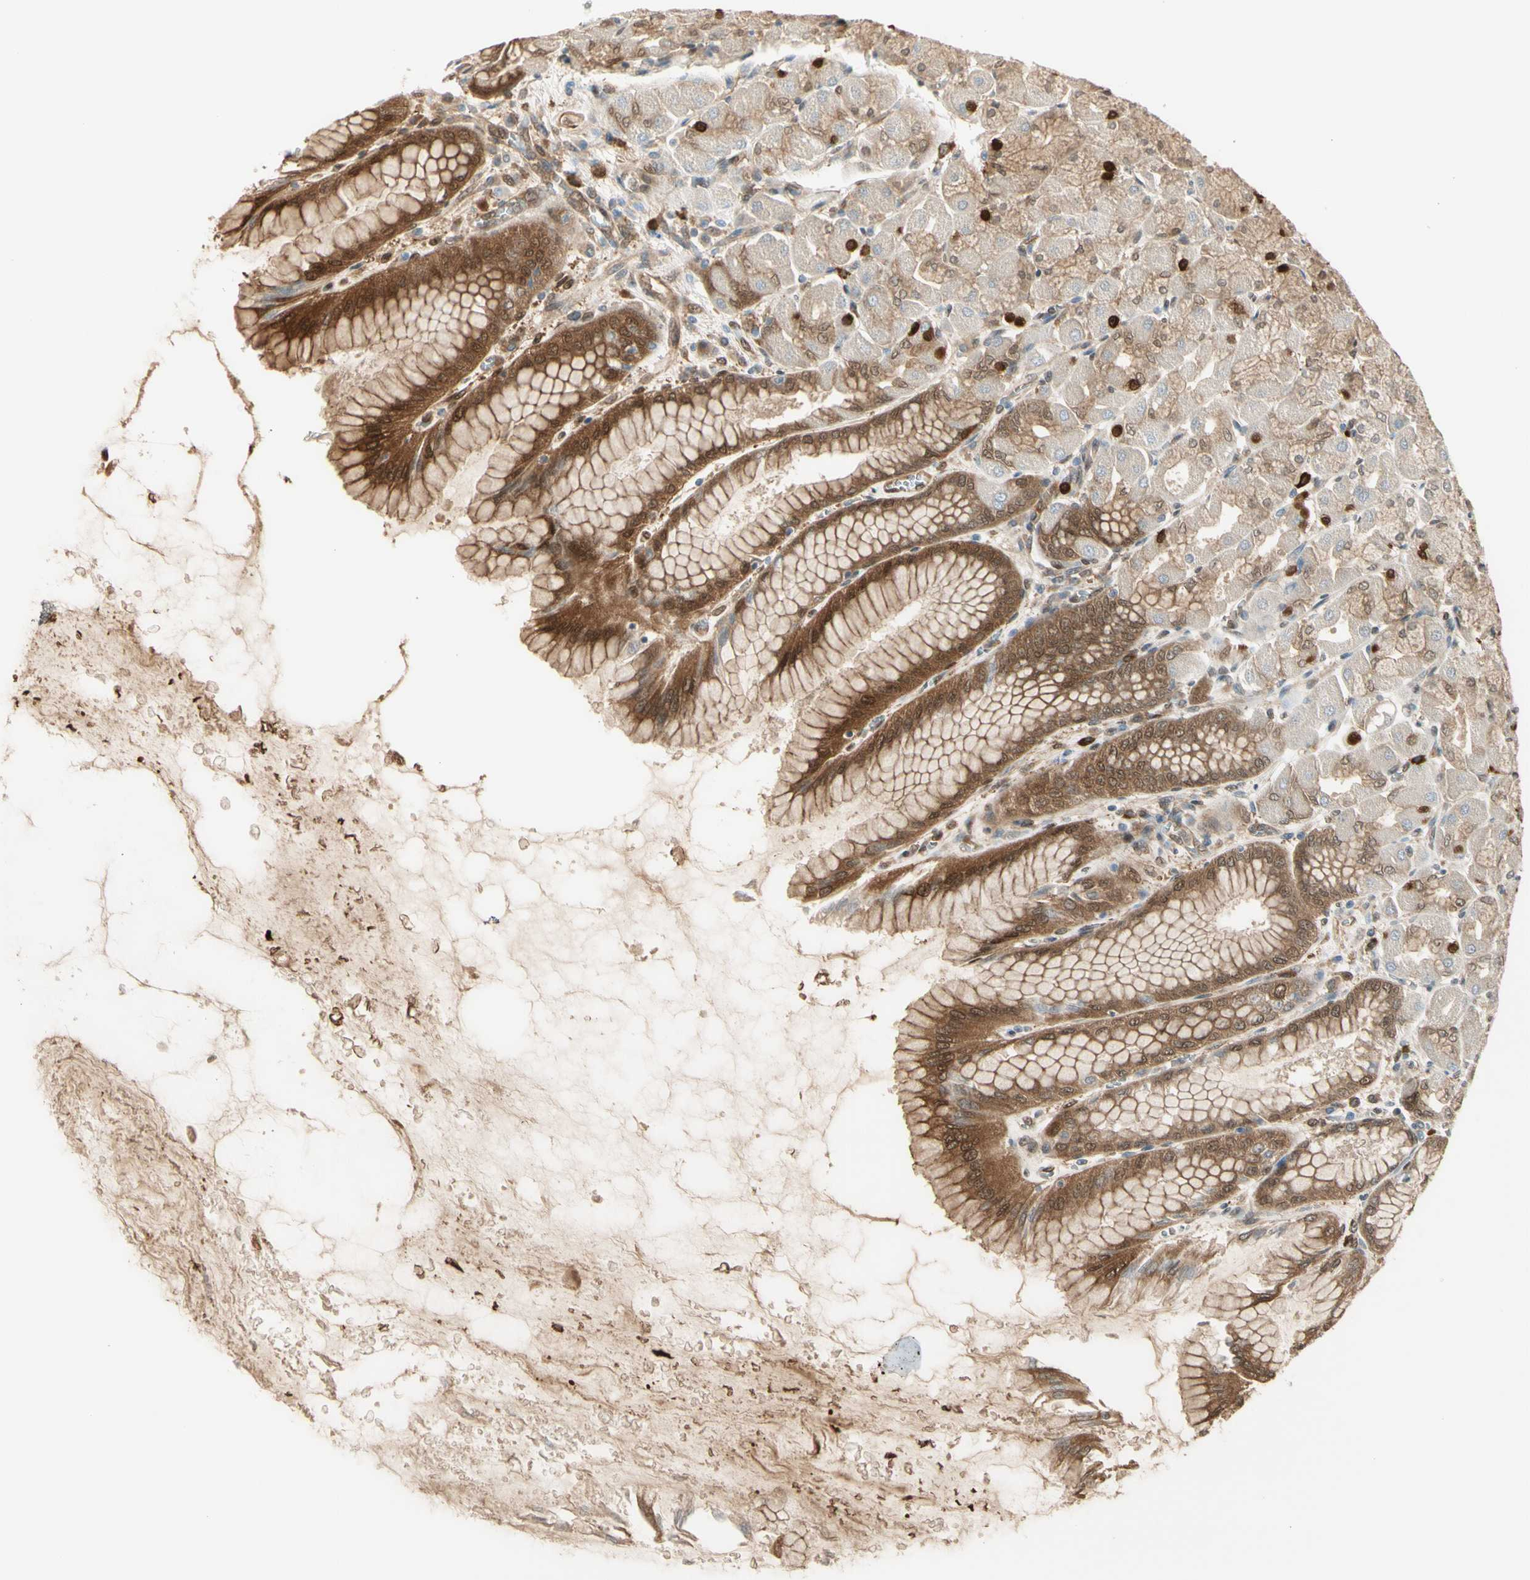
{"staining": {"intensity": "strong", "quantity": "25%-75%", "location": "cytoplasmic/membranous,nuclear"}, "tissue": "stomach", "cell_type": "Glandular cells", "image_type": "normal", "snomed": [{"axis": "morphology", "description": "Normal tissue, NOS"}, {"axis": "topography", "description": "Stomach, upper"}], "caption": "Immunohistochemical staining of unremarkable stomach exhibits strong cytoplasmic/membranous,nuclear protein staining in about 25%-75% of glandular cells. The staining is performed using DAB (3,3'-diaminobenzidine) brown chromogen to label protein expression. The nuclei are counter-stained blue using hematoxylin.", "gene": "SERPINB6", "patient": {"sex": "female", "age": 56}}